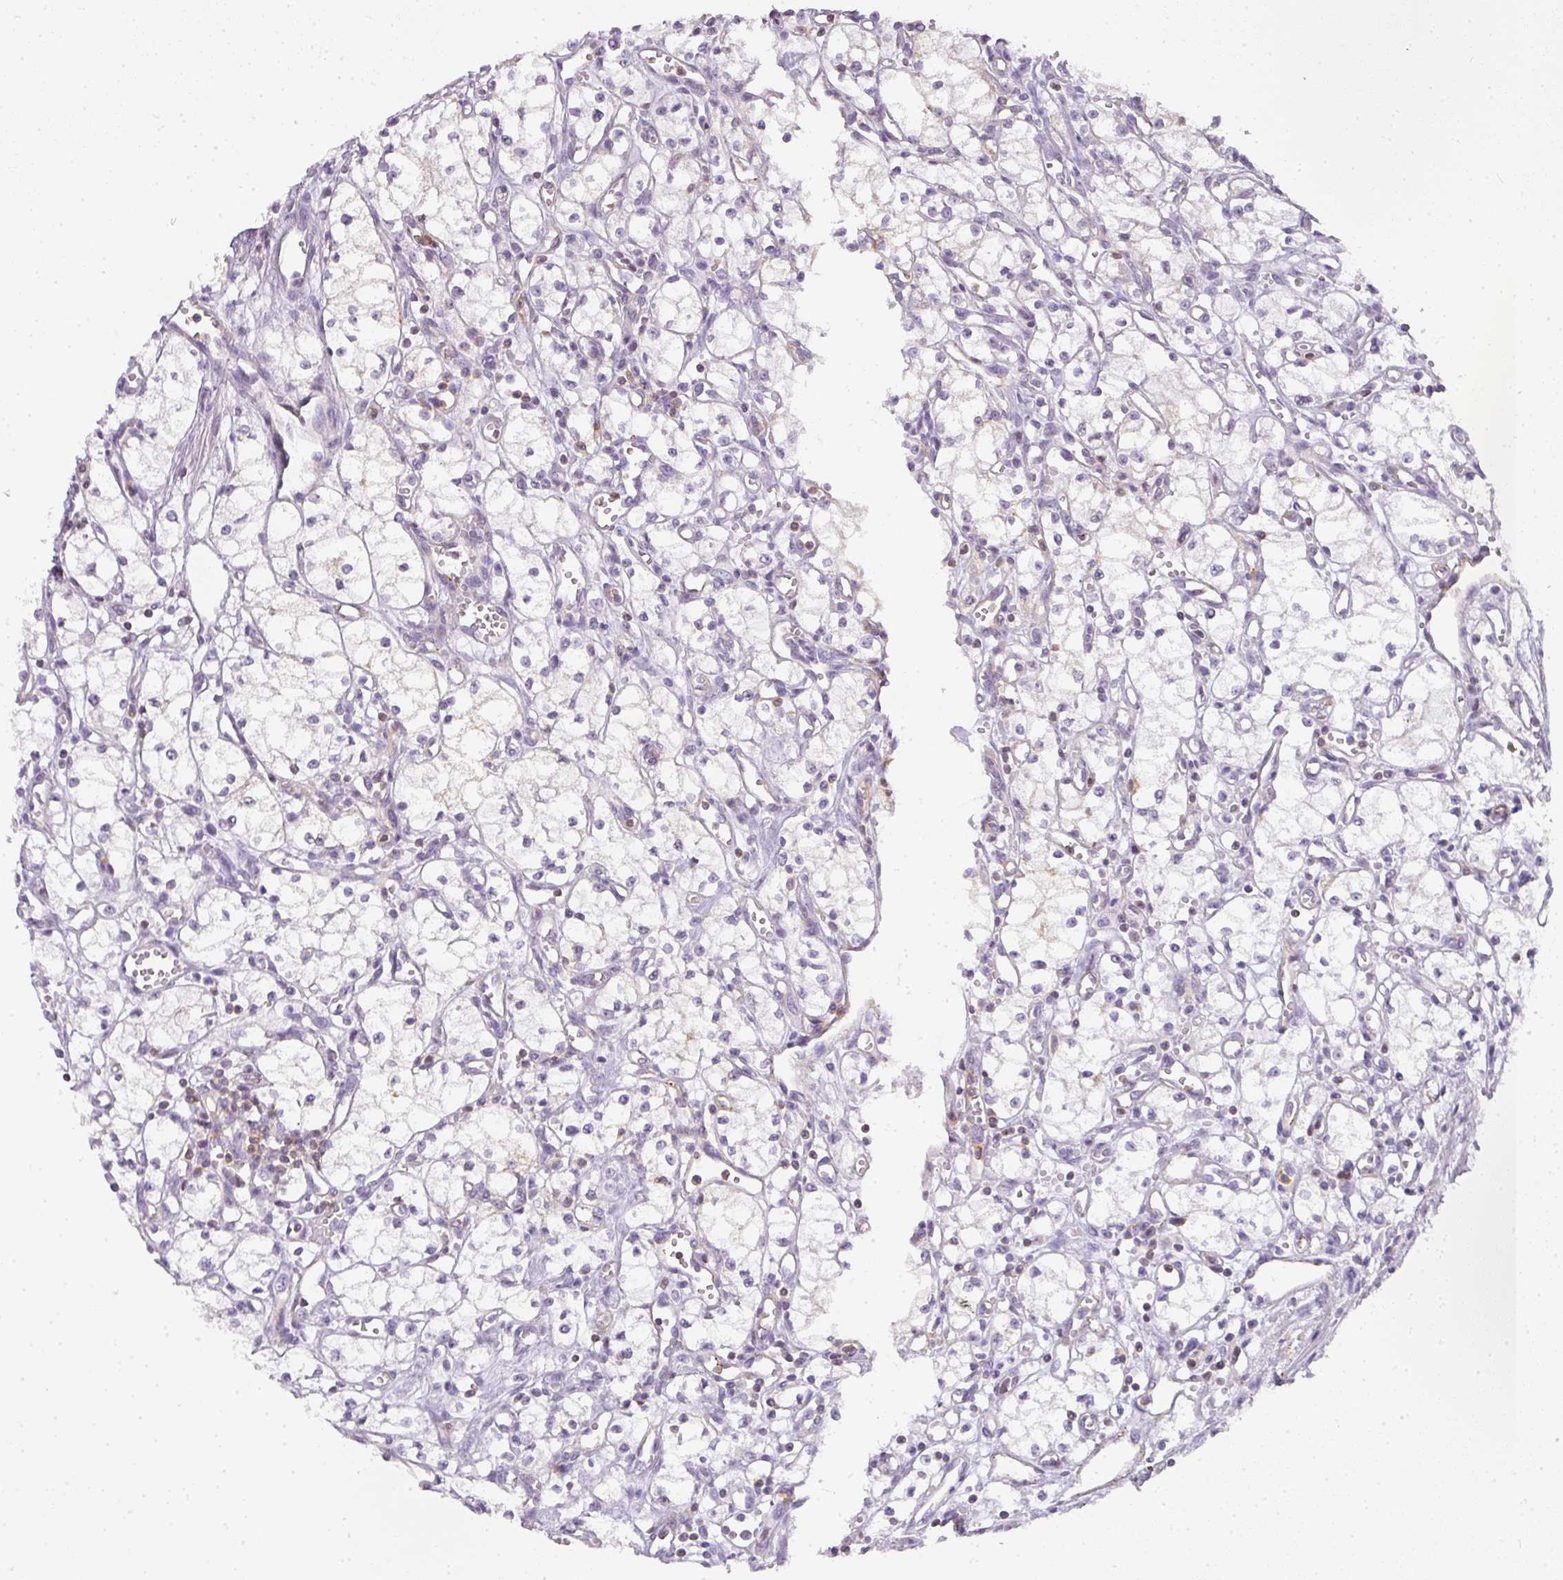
{"staining": {"intensity": "negative", "quantity": "none", "location": "none"}, "tissue": "renal cancer", "cell_type": "Tumor cells", "image_type": "cancer", "snomed": [{"axis": "morphology", "description": "Adenocarcinoma, NOS"}, {"axis": "topography", "description": "Kidney"}], "caption": "Immunohistochemical staining of human renal cancer displays no significant staining in tumor cells.", "gene": "TMEM42", "patient": {"sex": "male", "age": 59}}